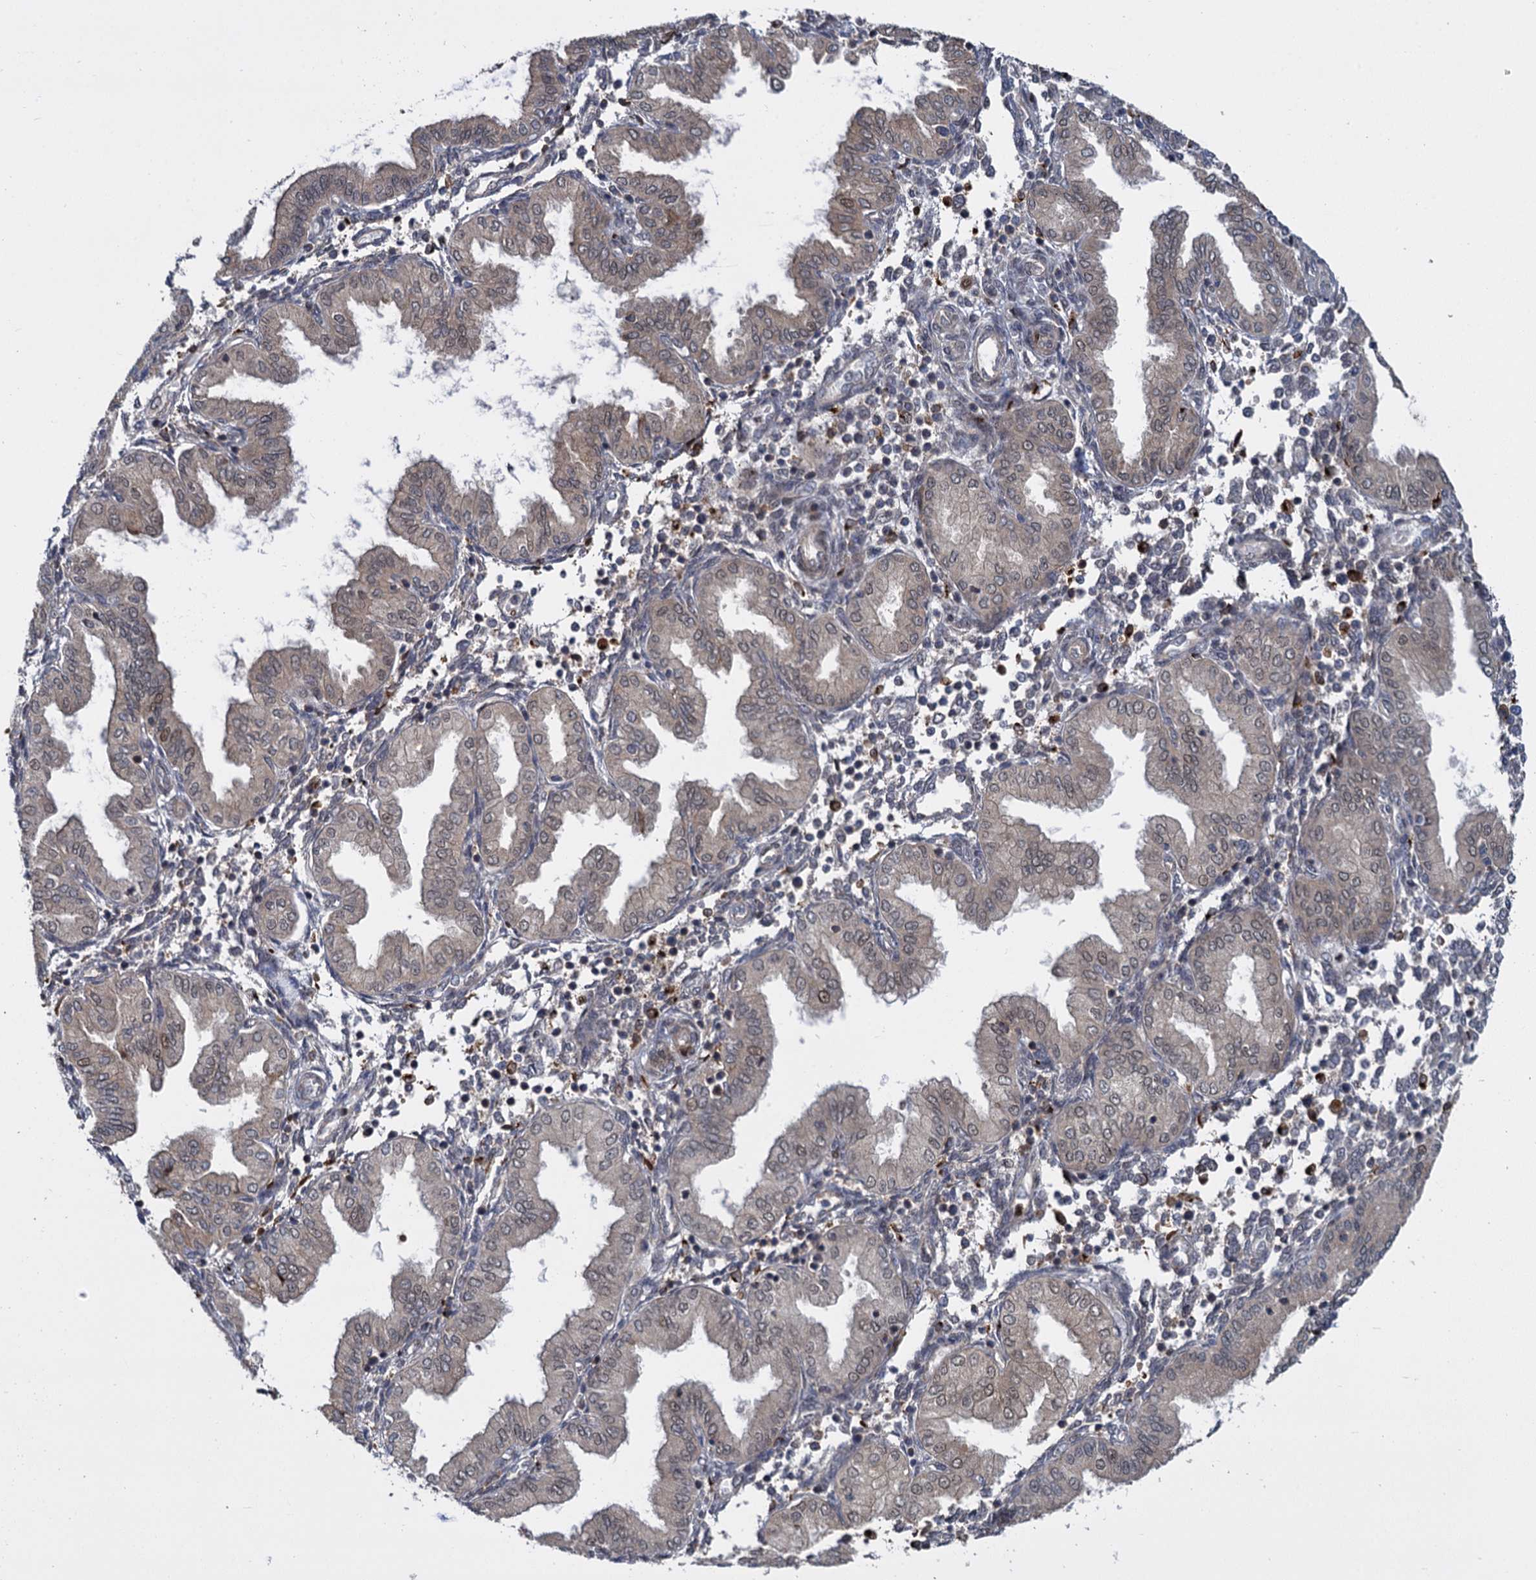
{"staining": {"intensity": "moderate", "quantity": "25%-75%", "location": "nuclear"}, "tissue": "endometrium", "cell_type": "Cells in endometrial stroma", "image_type": "normal", "snomed": [{"axis": "morphology", "description": "Normal tissue, NOS"}, {"axis": "topography", "description": "Endometrium"}], "caption": "Endometrium stained with DAB immunohistochemistry shows medium levels of moderate nuclear expression in approximately 25%-75% of cells in endometrial stroma.", "gene": "GAL3ST4", "patient": {"sex": "female", "age": 53}}